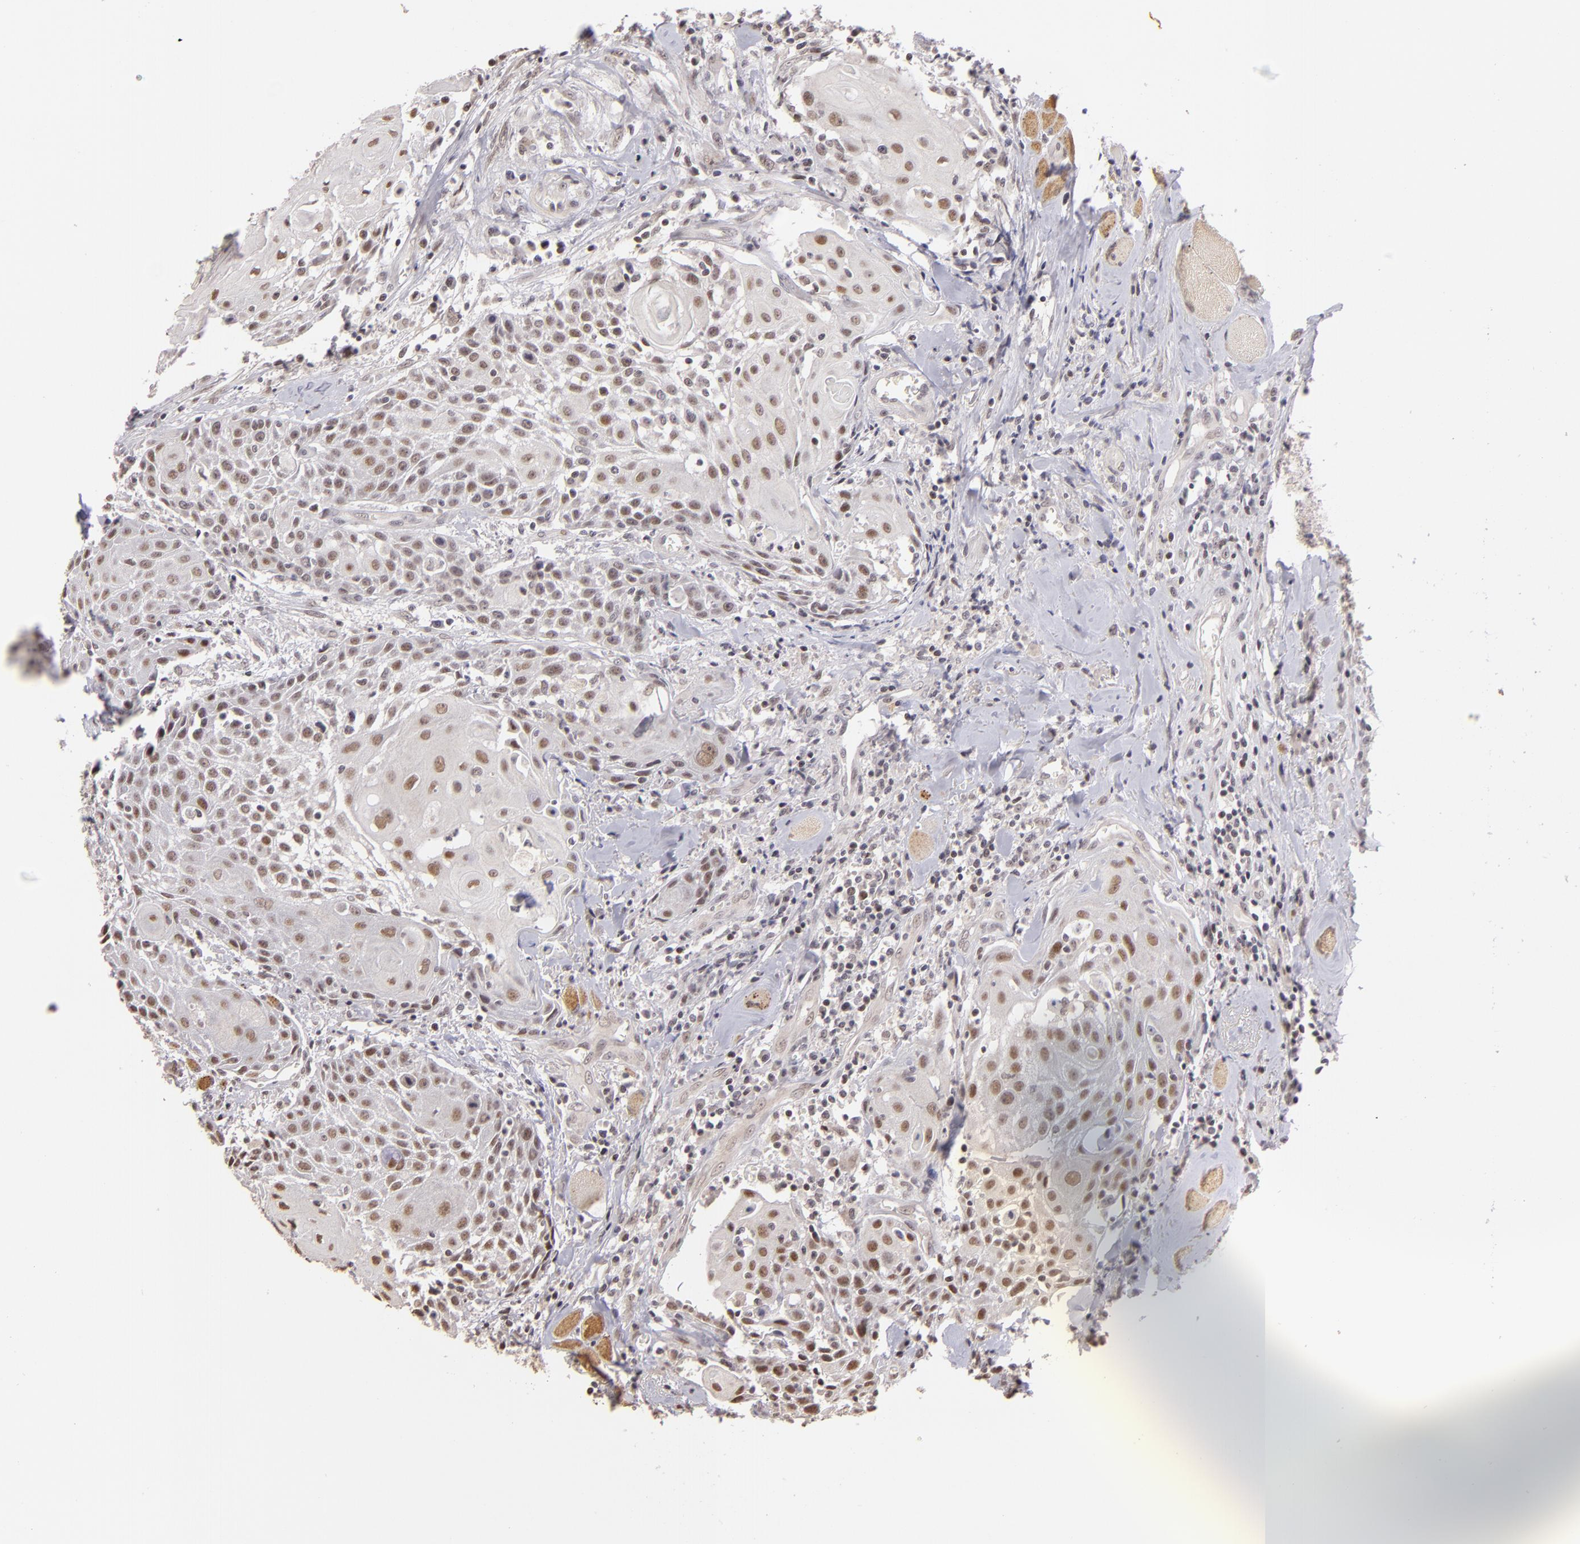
{"staining": {"intensity": "moderate", "quantity": "25%-75%", "location": "nuclear"}, "tissue": "head and neck cancer", "cell_type": "Tumor cells", "image_type": "cancer", "snomed": [{"axis": "morphology", "description": "Squamous cell carcinoma, NOS"}, {"axis": "topography", "description": "Oral tissue"}, {"axis": "topography", "description": "Head-Neck"}], "caption": "A brown stain highlights moderate nuclear positivity of a protein in squamous cell carcinoma (head and neck) tumor cells.", "gene": "RARB", "patient": {"sex": "female", "age": 82}}